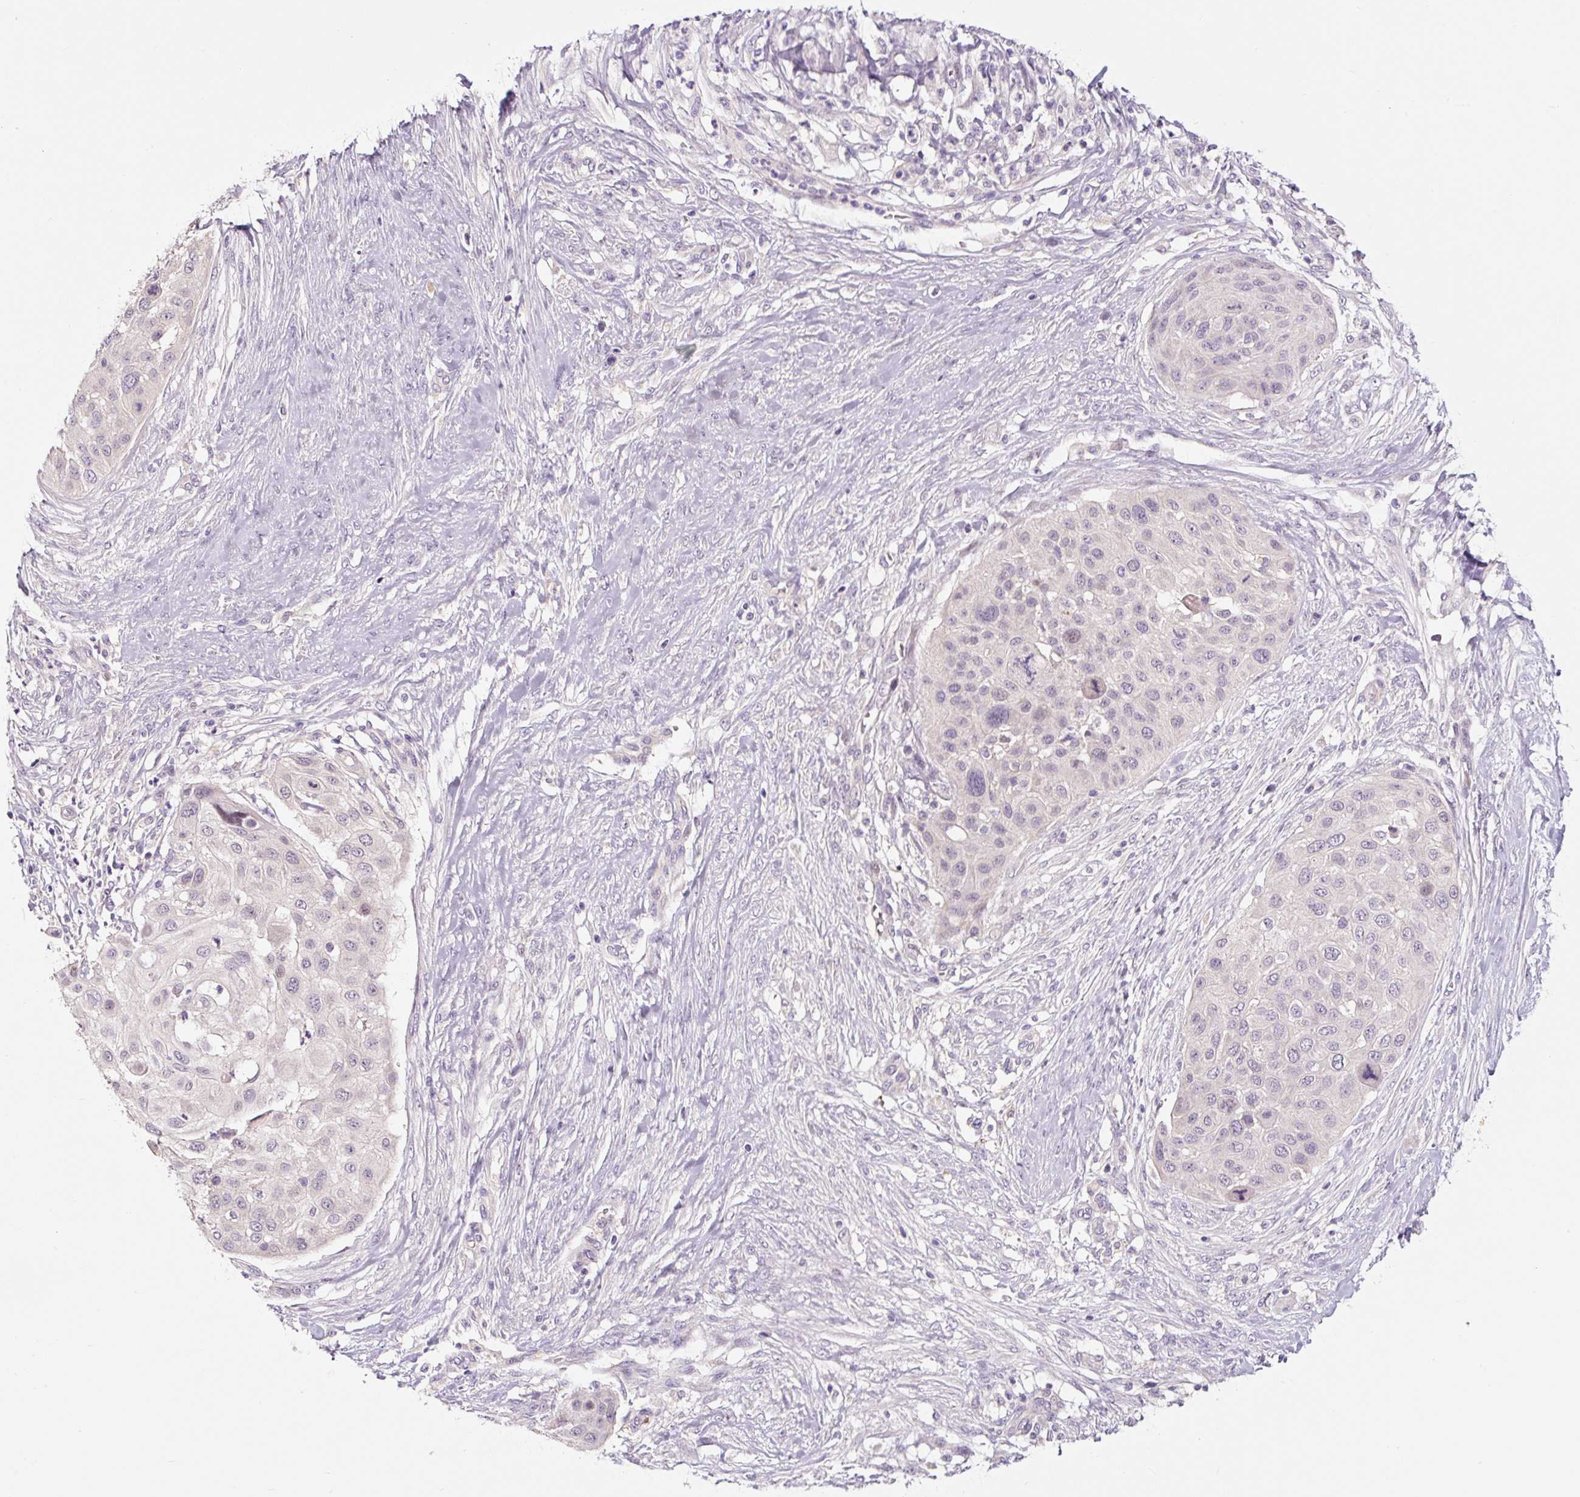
{"staining": {"intensity": "negative", "quantity": "none", "location": "none"}, "tissue": "skin cancer", "cell_type": "Tumor cells", "image_type": "cancer", "snomed": [{"axis": "morphology", "description": "Squamous cell carcinoma, NOS"}, {"axis": "topography", "description": "Skin"}], "caption": "An IHC histopathology image of skin cancer (squamous cell carcinoma) is shown. There is no staining in tumor cells of skin cancer (squamous cell carcinoma).", "gene": "PRKAA2", "patient": {"sex": "female", "age": 87}}